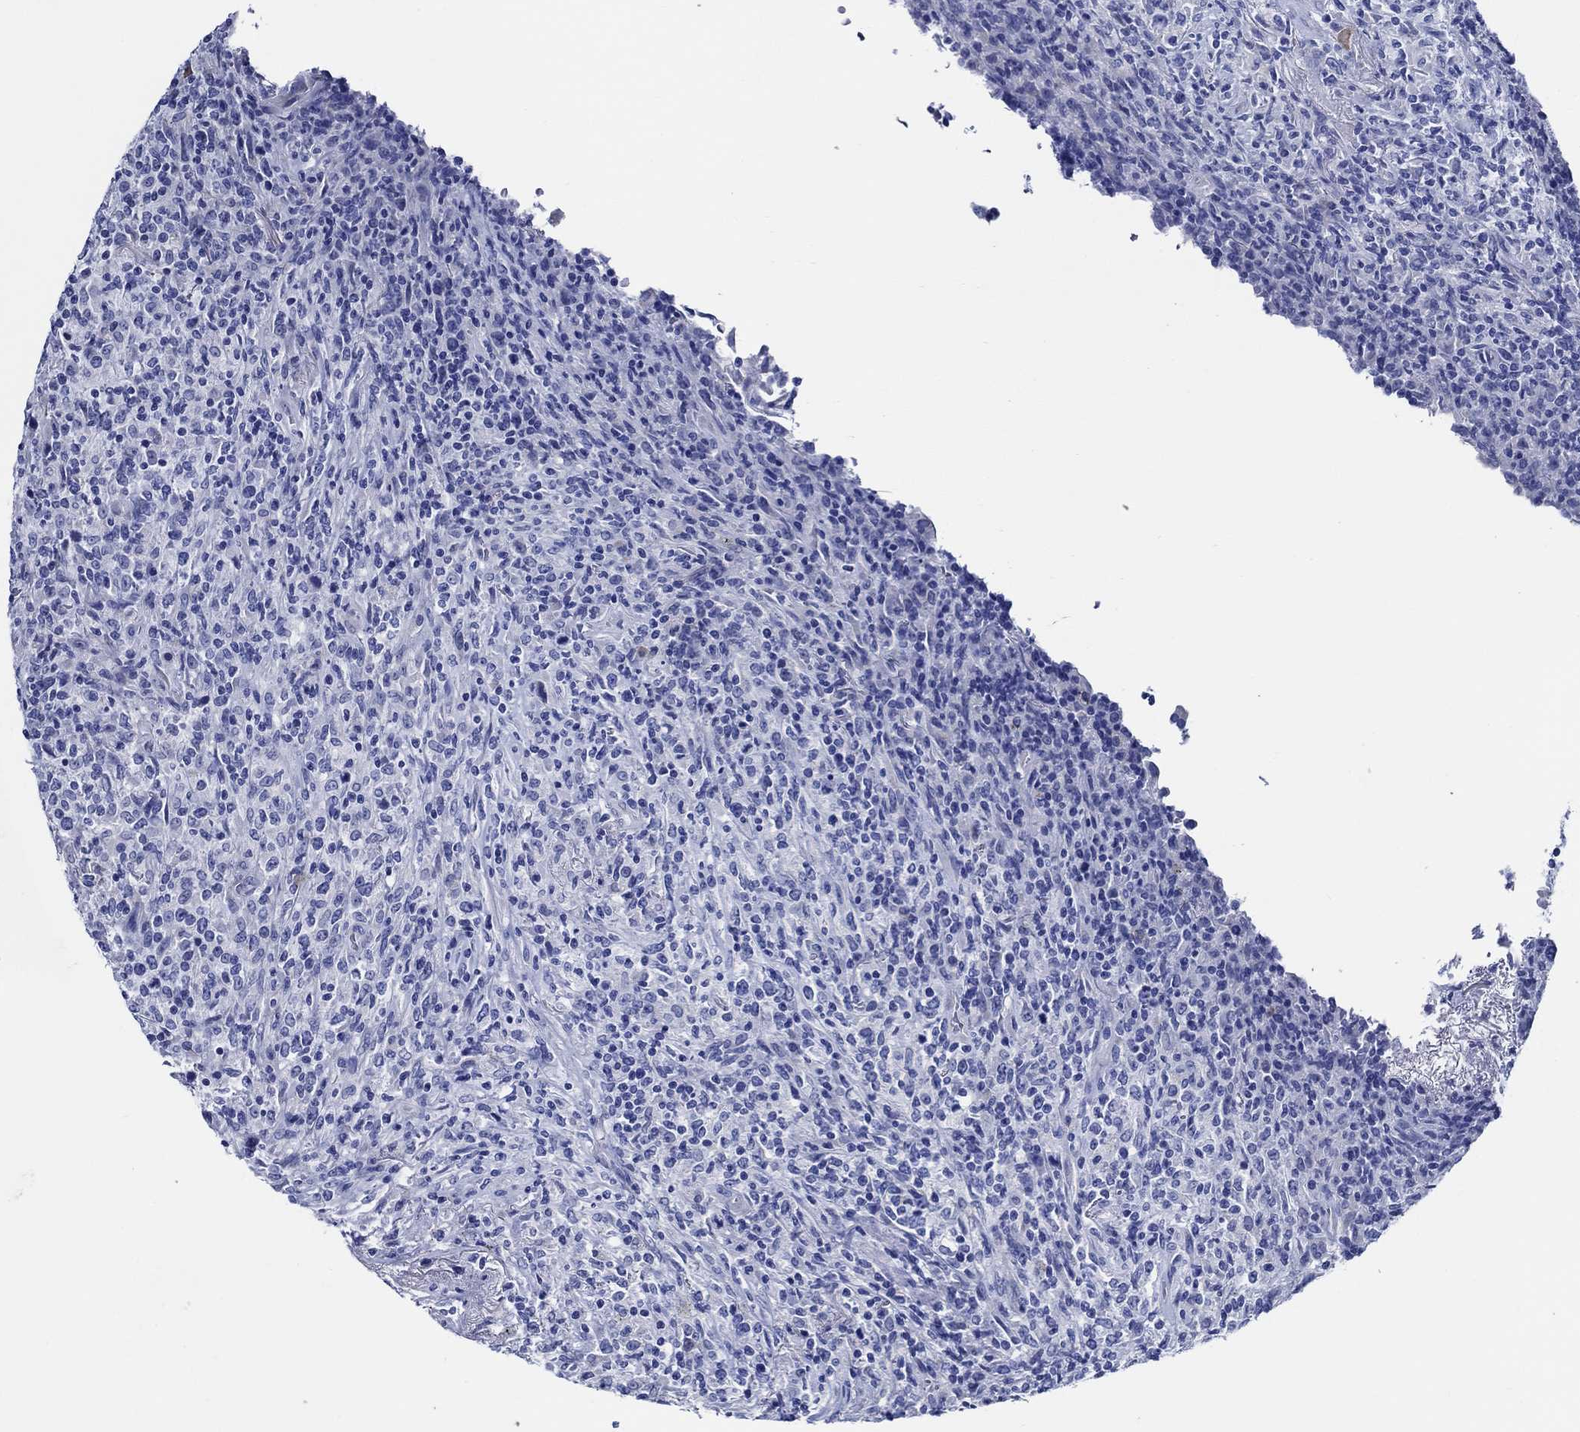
{"staining": {"intensity": "negative", "quantity": "none", "location": "none"}, "tissue": "lymphoma", "cell_type": "Tumor cells", "image_type": "cancer", "snomed": [{"axis": "morphology", "description": "Malignant lymphoma, non-Hodgkin's type, High grade"}, {"axis": "topography", "description": "Lung"}], "caption": "Histopathology image shows no significant protein expression in tumor cells of lymphoma.", "gene": "WDR62", "patient": {"sex": "male", "age": 79}}